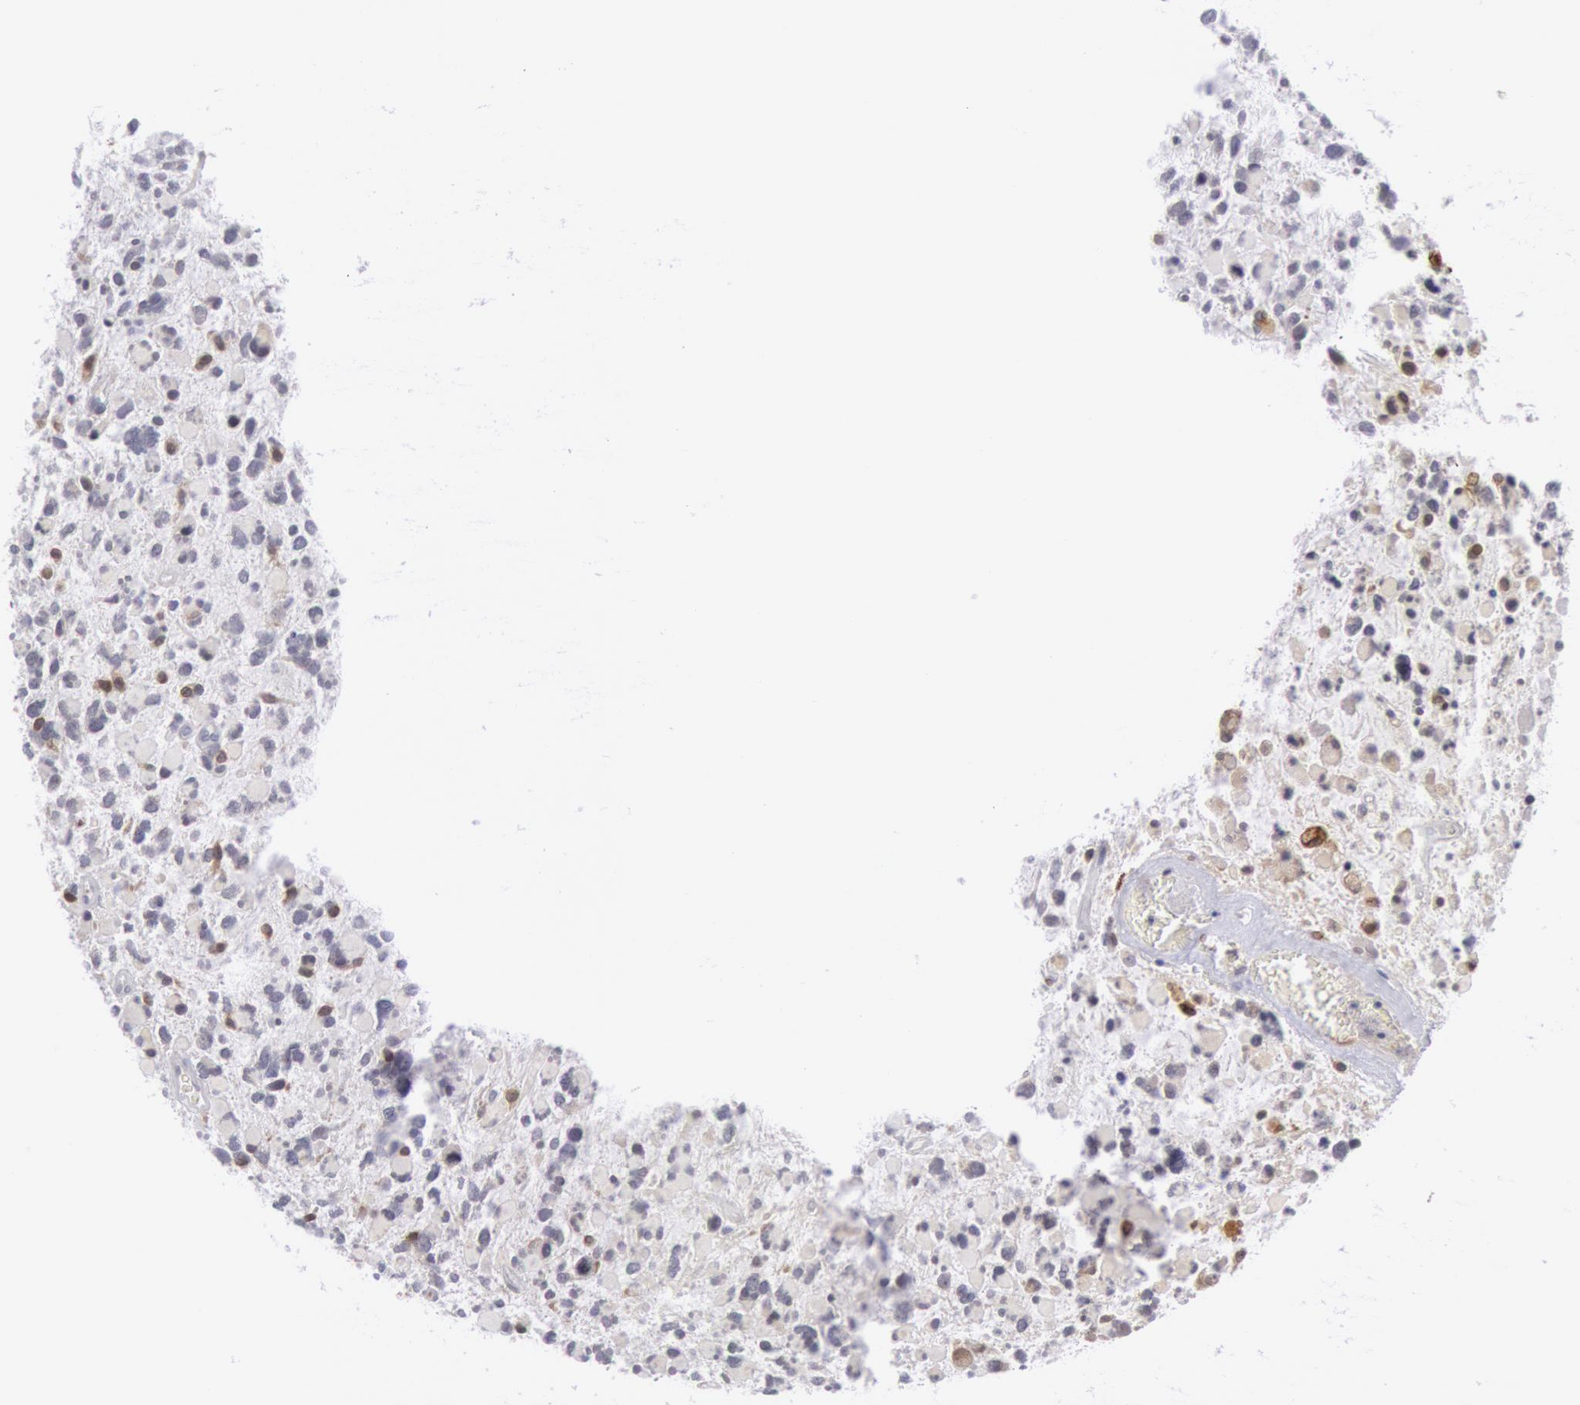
{"staining": {"intensity": "weak", "quantity": "<25%", "location": "nuclear"}, "tissue": "glioma", "cell_type": "Tumor cells", "image_type": "cancer", "snomed": [{"axis": "morphology", "description": "Glioma, malignant, High grade"}, {"axis": "topography", "description": "Brain"}], "caption": "DAB (3,3'-diaminobenzidine) immunohistochemical staining of human malignant glioma (high-grade) shows no significant positivity in tumor cells.", "gene": "PTGS2", "patient": {"sex": "female", "age": 37}}